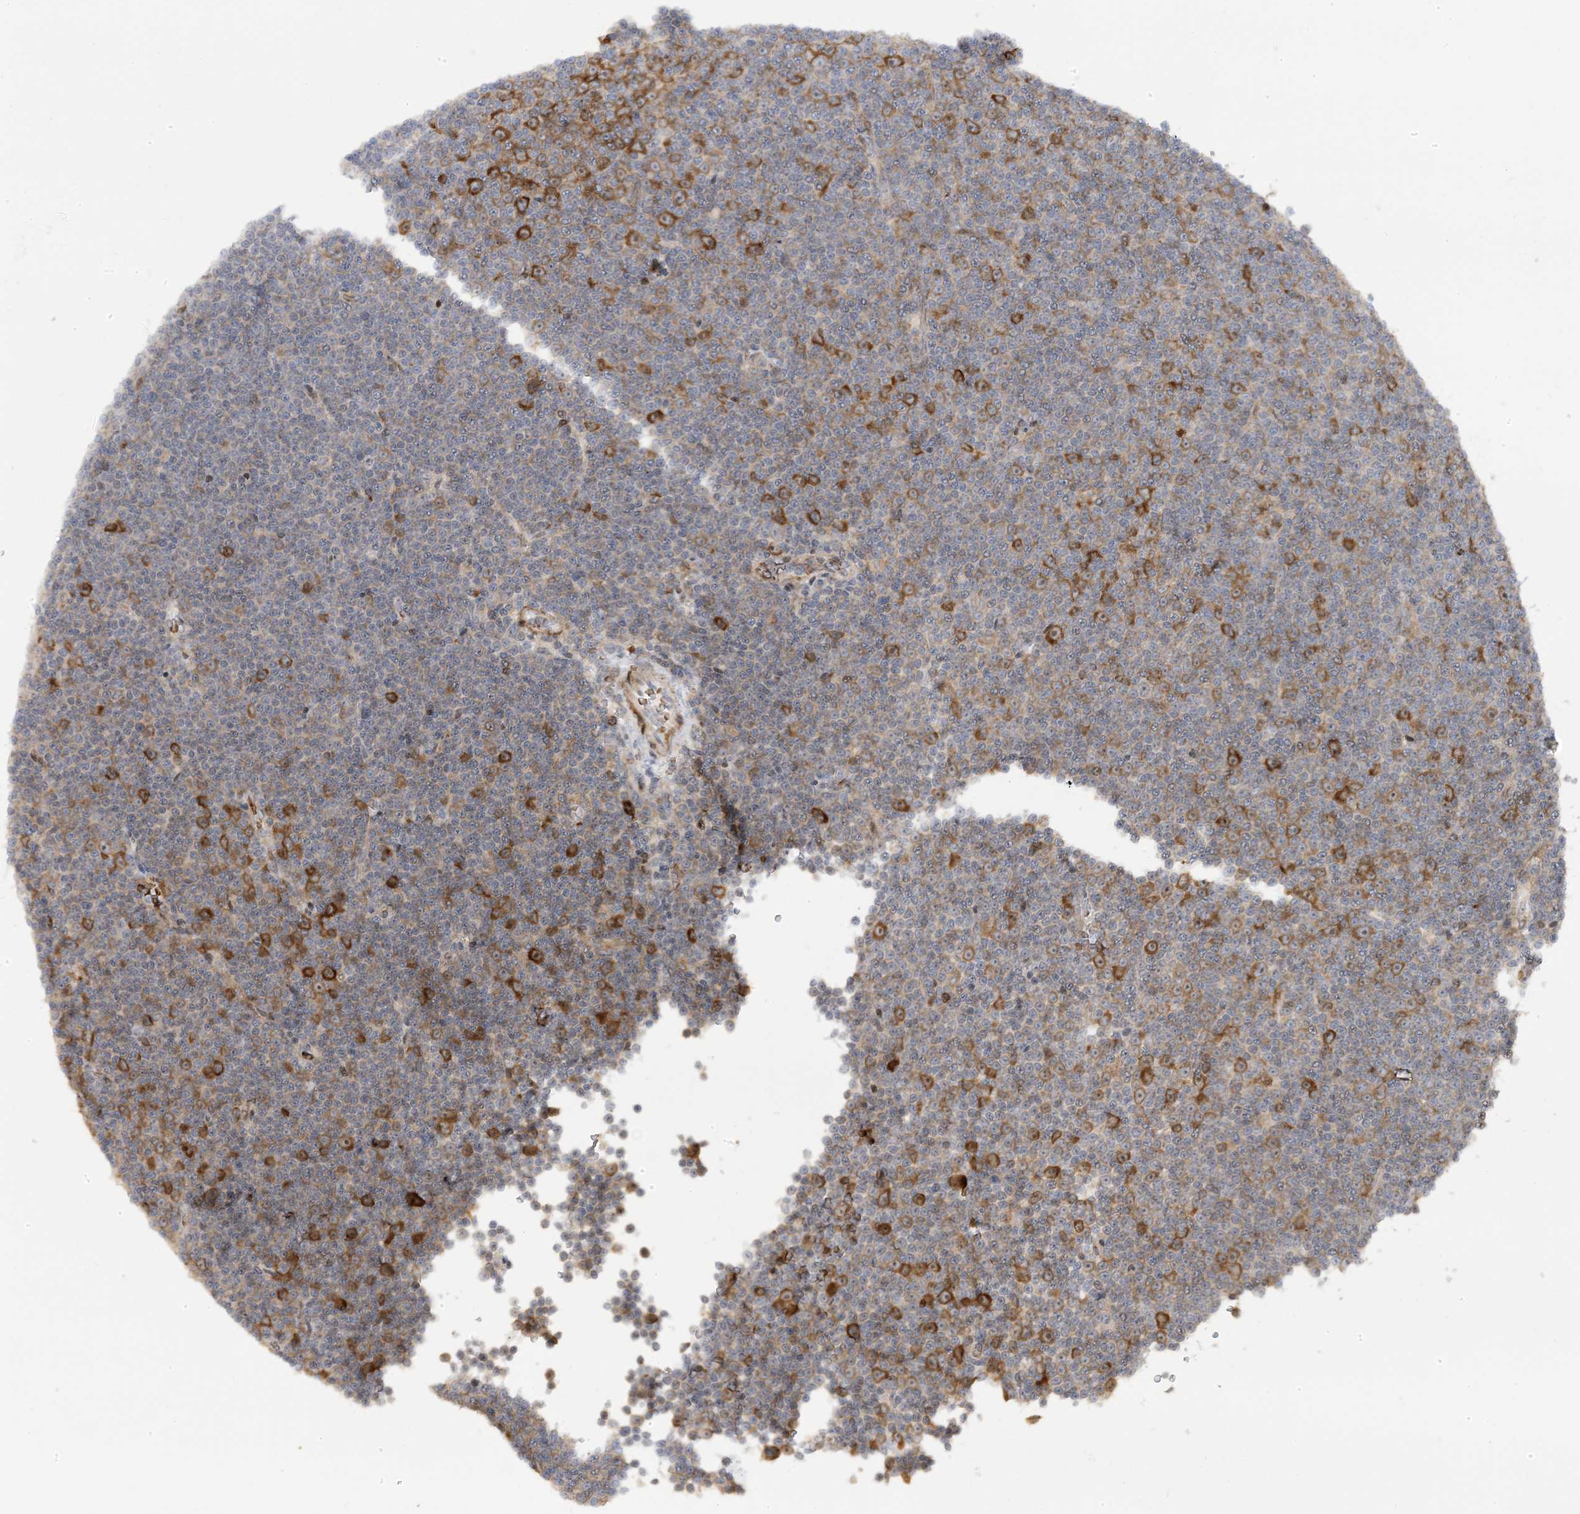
{"staining": {"intensity": "strong", "quantity": "<25%", "location": "cytoplasmic/membranous"}, "tissue": "lymphoma", "cell_type": "Tumor cells", "image_type": "cancer", "snomed": [{"axis": "morphology", "description": "Malignant lymphoma, non-Hodgkin's type, Low grade"}, {"axis": "topography", "description": "Lymph node"}], "caption": "DAB (3,3'-diaminobenzidine) immunohistochemical staining of malignant lymphoma, non-Hodgkin's type (low-grade) shows strong cytoplasmic/membranous protein staining in about <25% of tumor cells.", "gene": "MAP7D3", "patient": {"sex": "female", "age": 67}}